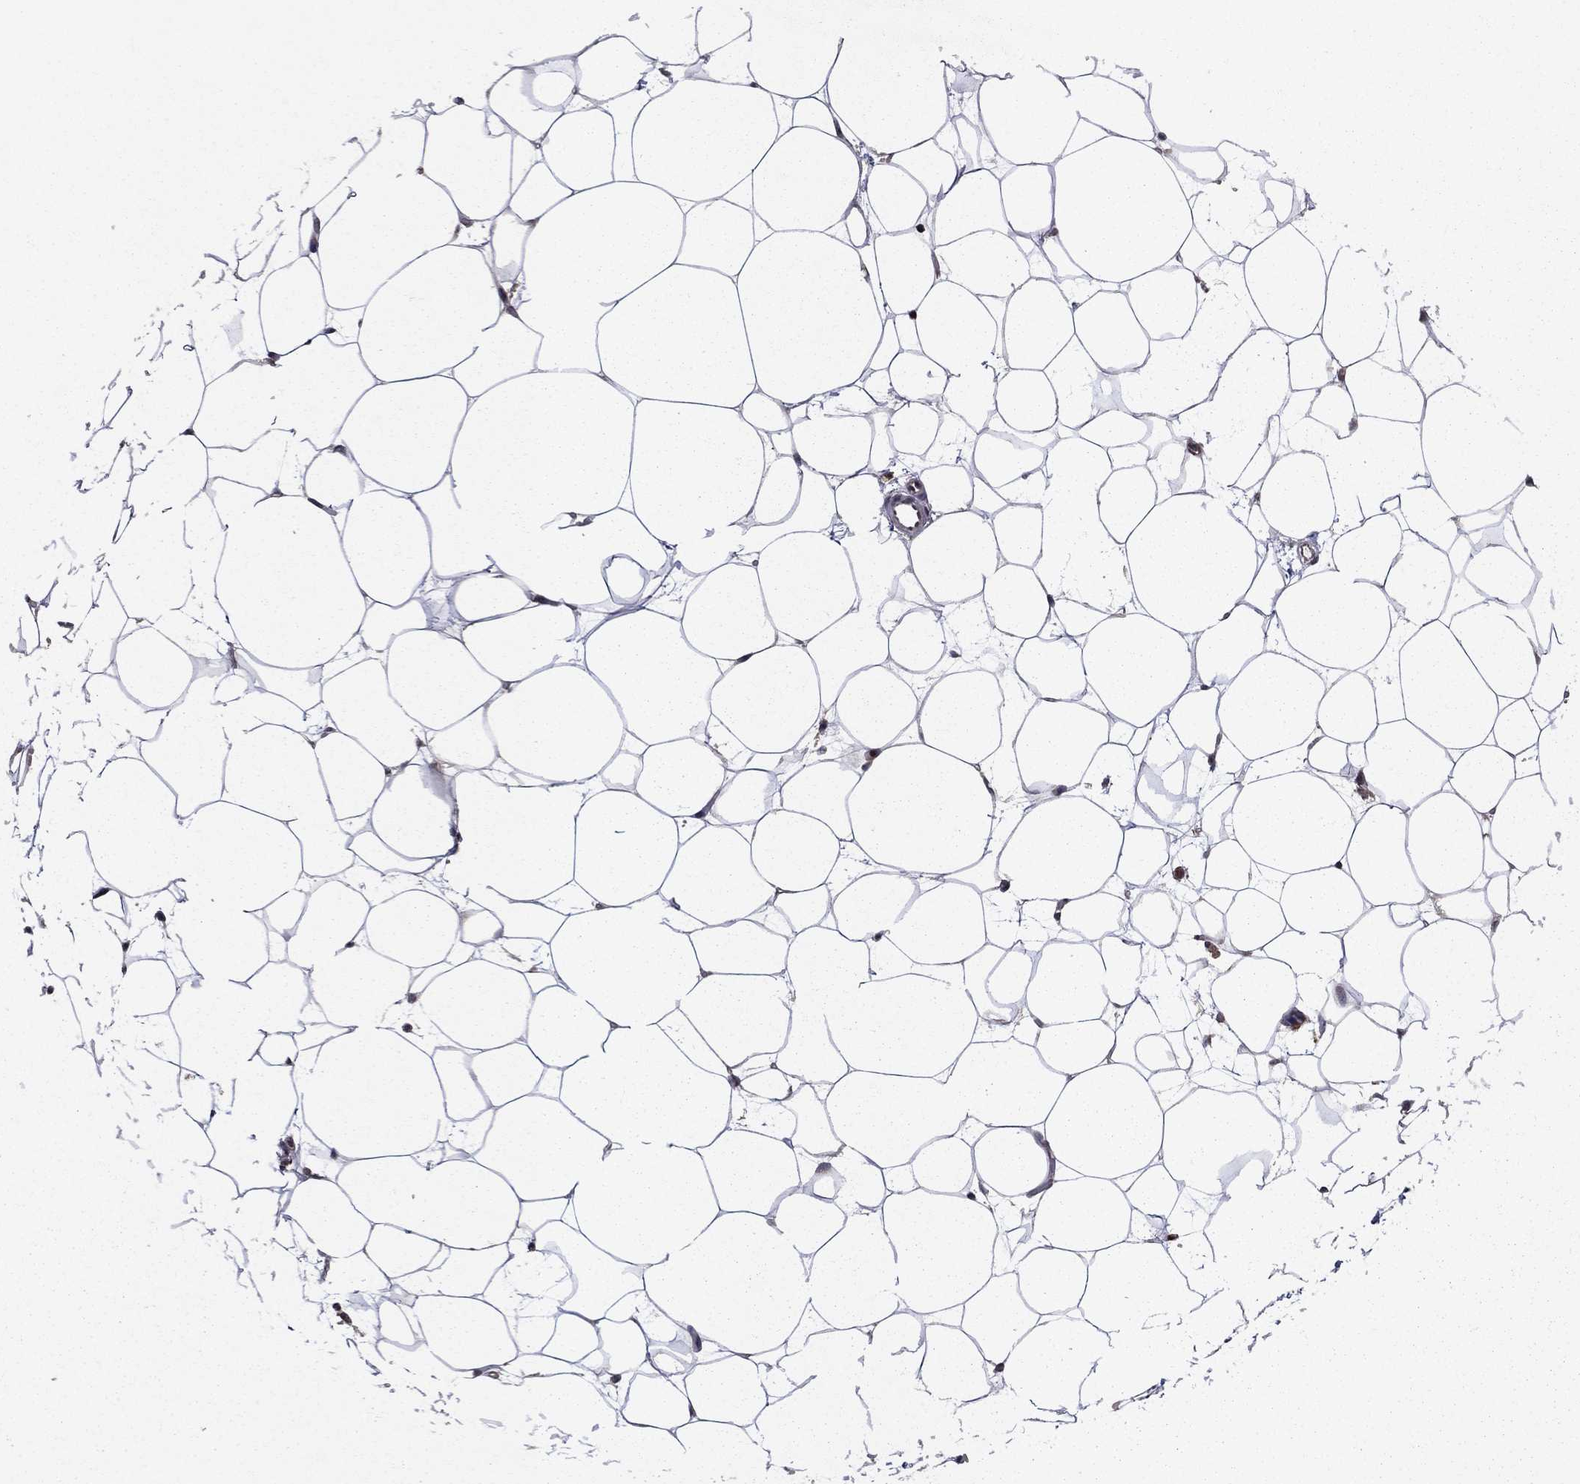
{"staining": {"intensity": "negative", "quantity": "none", "location": "none"}, "tissue": "breast", "cell_type": "Adipocytes", "image_type": "normal", "snomed": [{"axis": "morphology", "description": "Normal tissue, NOS"}, {"axis": "topography", "description": "Breast"}], "caption": "The image shows no significant expression in adipocytes of breast.", "gene": "SSX2IP", "patient": {"sex": "female", "age": 37}}